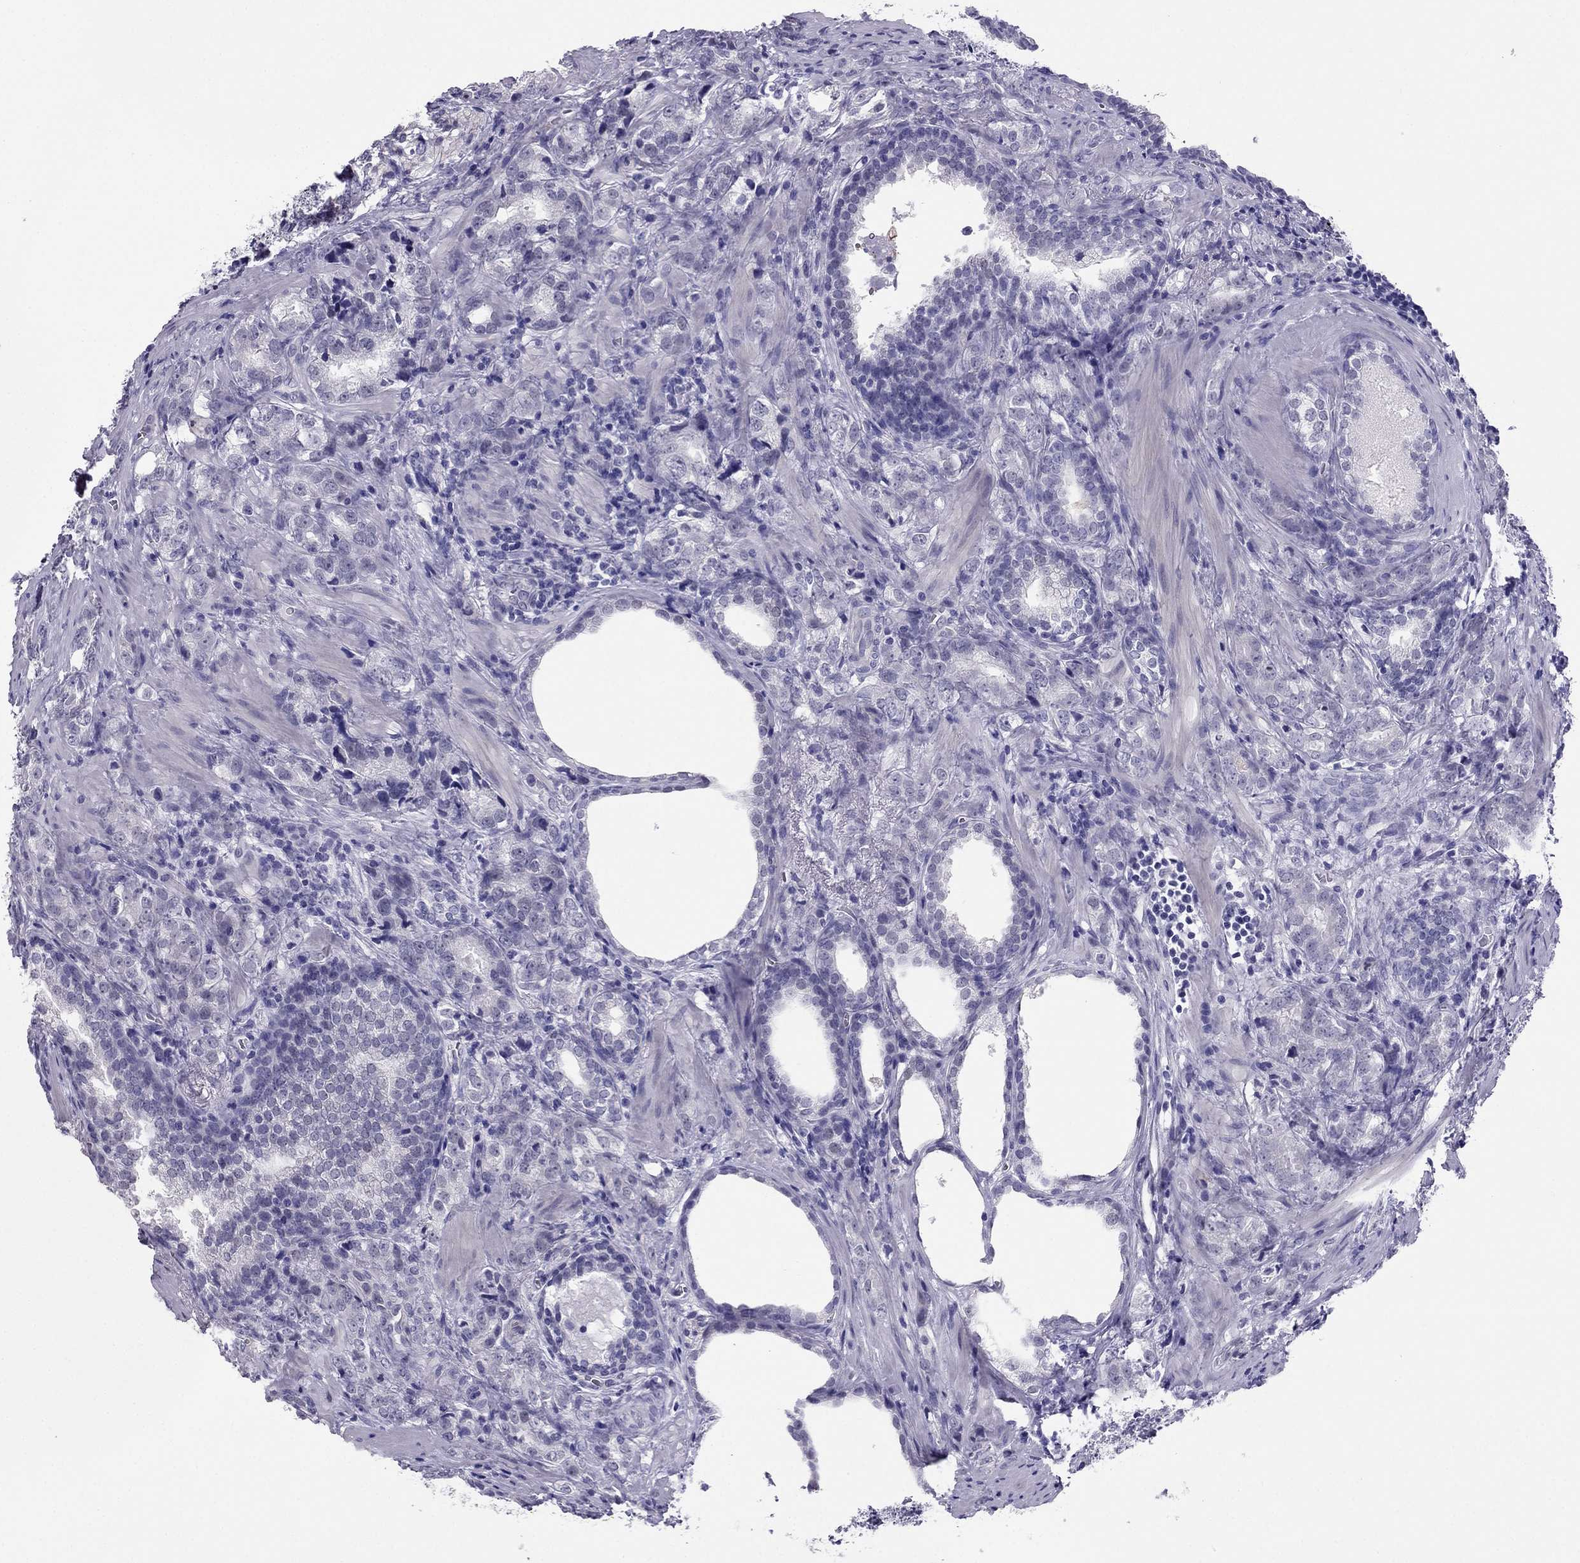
{"staining": {"intensity": "negative", "quantity": "none", "location": "none"}, "tissue": "prostate cancer", "cell_type": "Tumor cells", "image_type": "cancer", "snomed": [{"axis": "morphology", "description": "Adenocarcinoma, NOS"}, {"axis": "topography", "description": "Prostate and seminal vesicle, NOS"}], "caption": "This is a photomicrograph of immunohistochemistry (IHC) staining of prostate cancer (adenocarcinoma), which shows no positivity in tumor cells.", "gene": "CROCC2", "patient": {"sex": "male", "age": 63}}